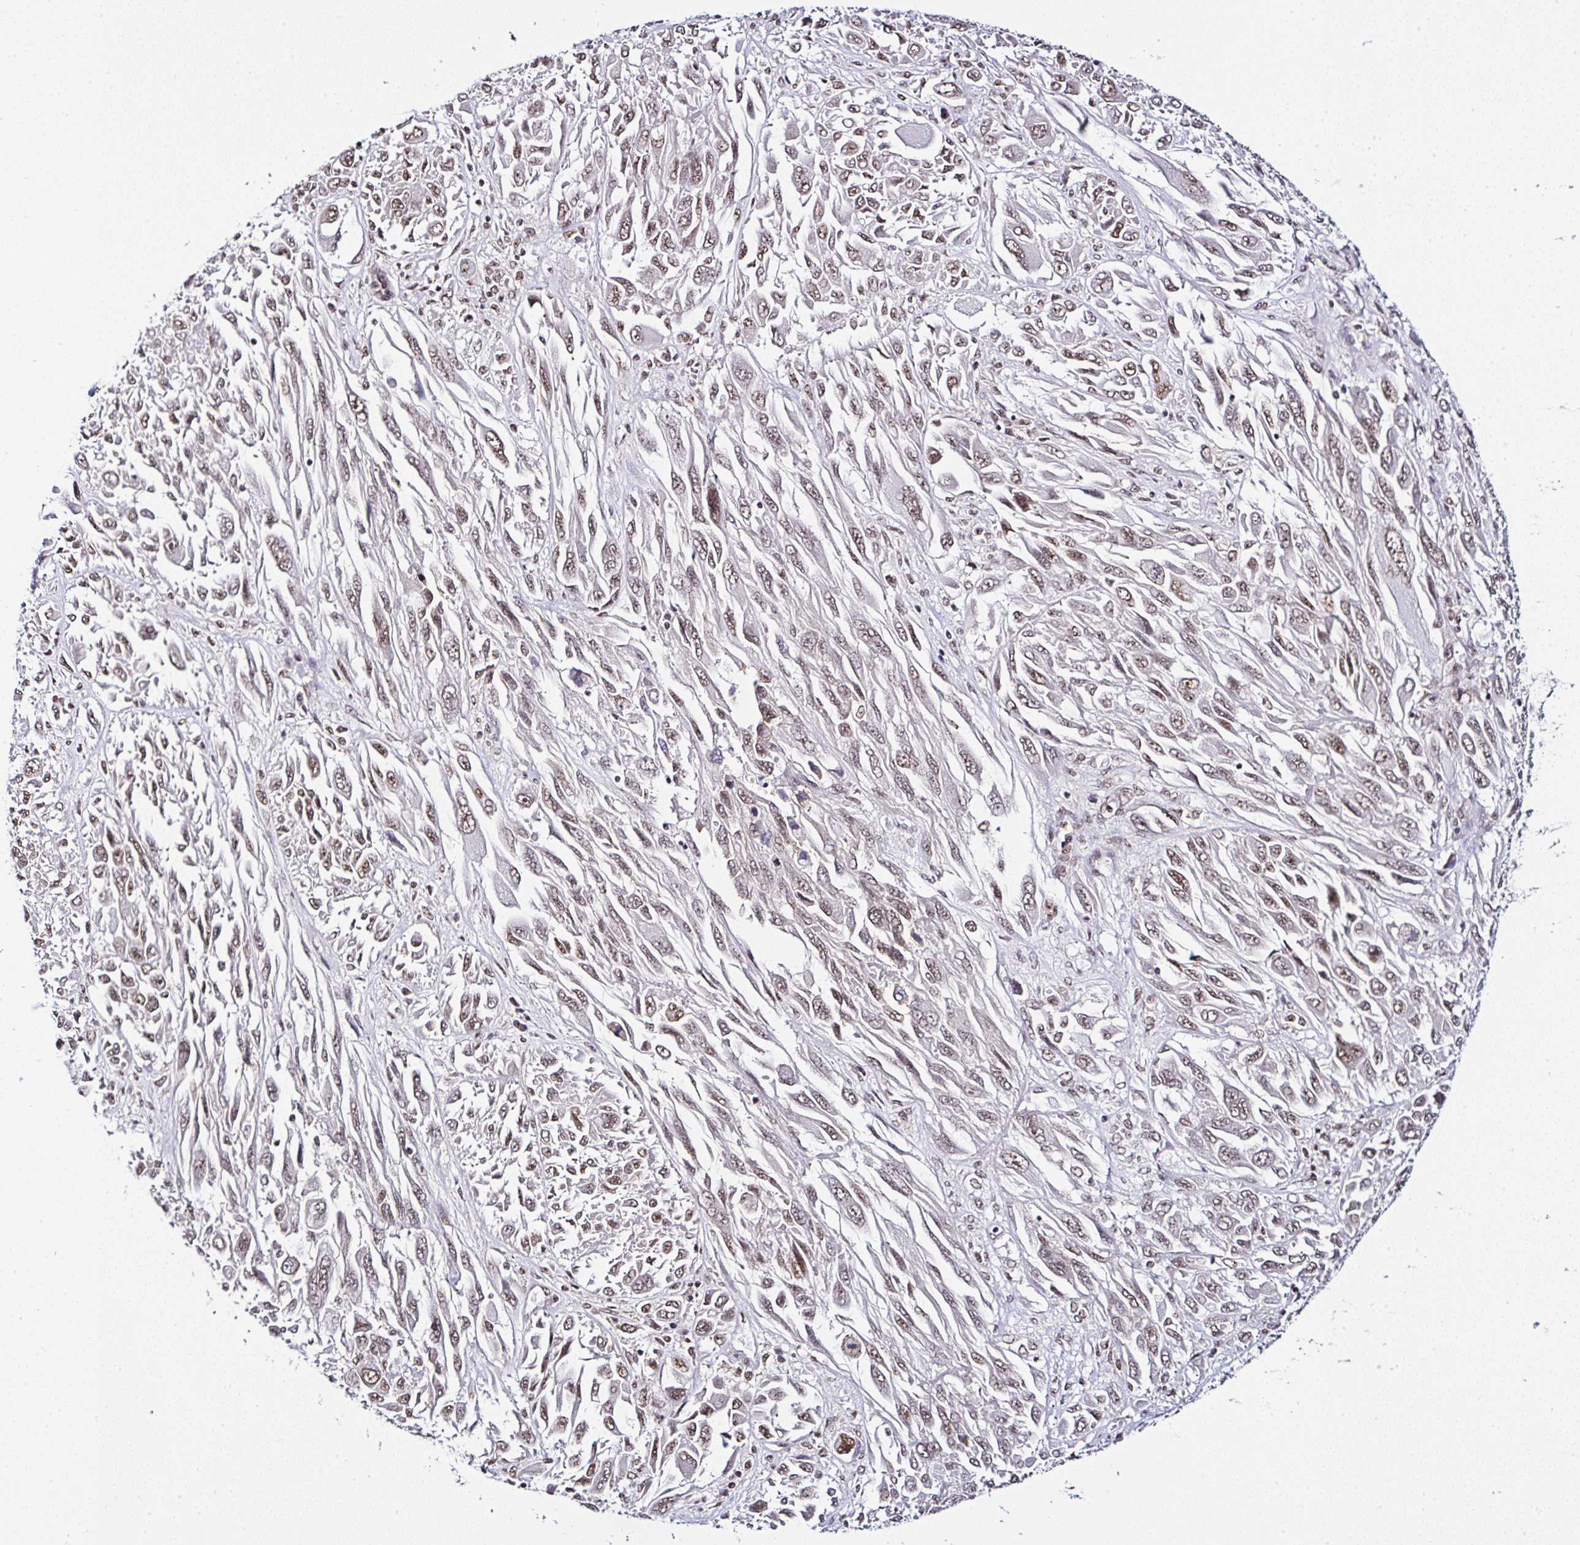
{"staining": {"intensity": "moderate", "quantity": ">75%", "location": "nuclear"}, "tissue": "melanoma", "cell_type": "Tumor cells", "image_type": "cancer", "snomed": [{"axis": "morphology", "description": "Malignant melanoma, NOS"}, {"axis": "topography", "description": "Skin"}], "caption": "An image showing moderate nuclear staining in approximately >75% of tumor cells in malignant melanoma, as visualized by brown immunohistochemical staining.", "gene": "PTPN2", "patient": {"sex": "female", "age": 91}}